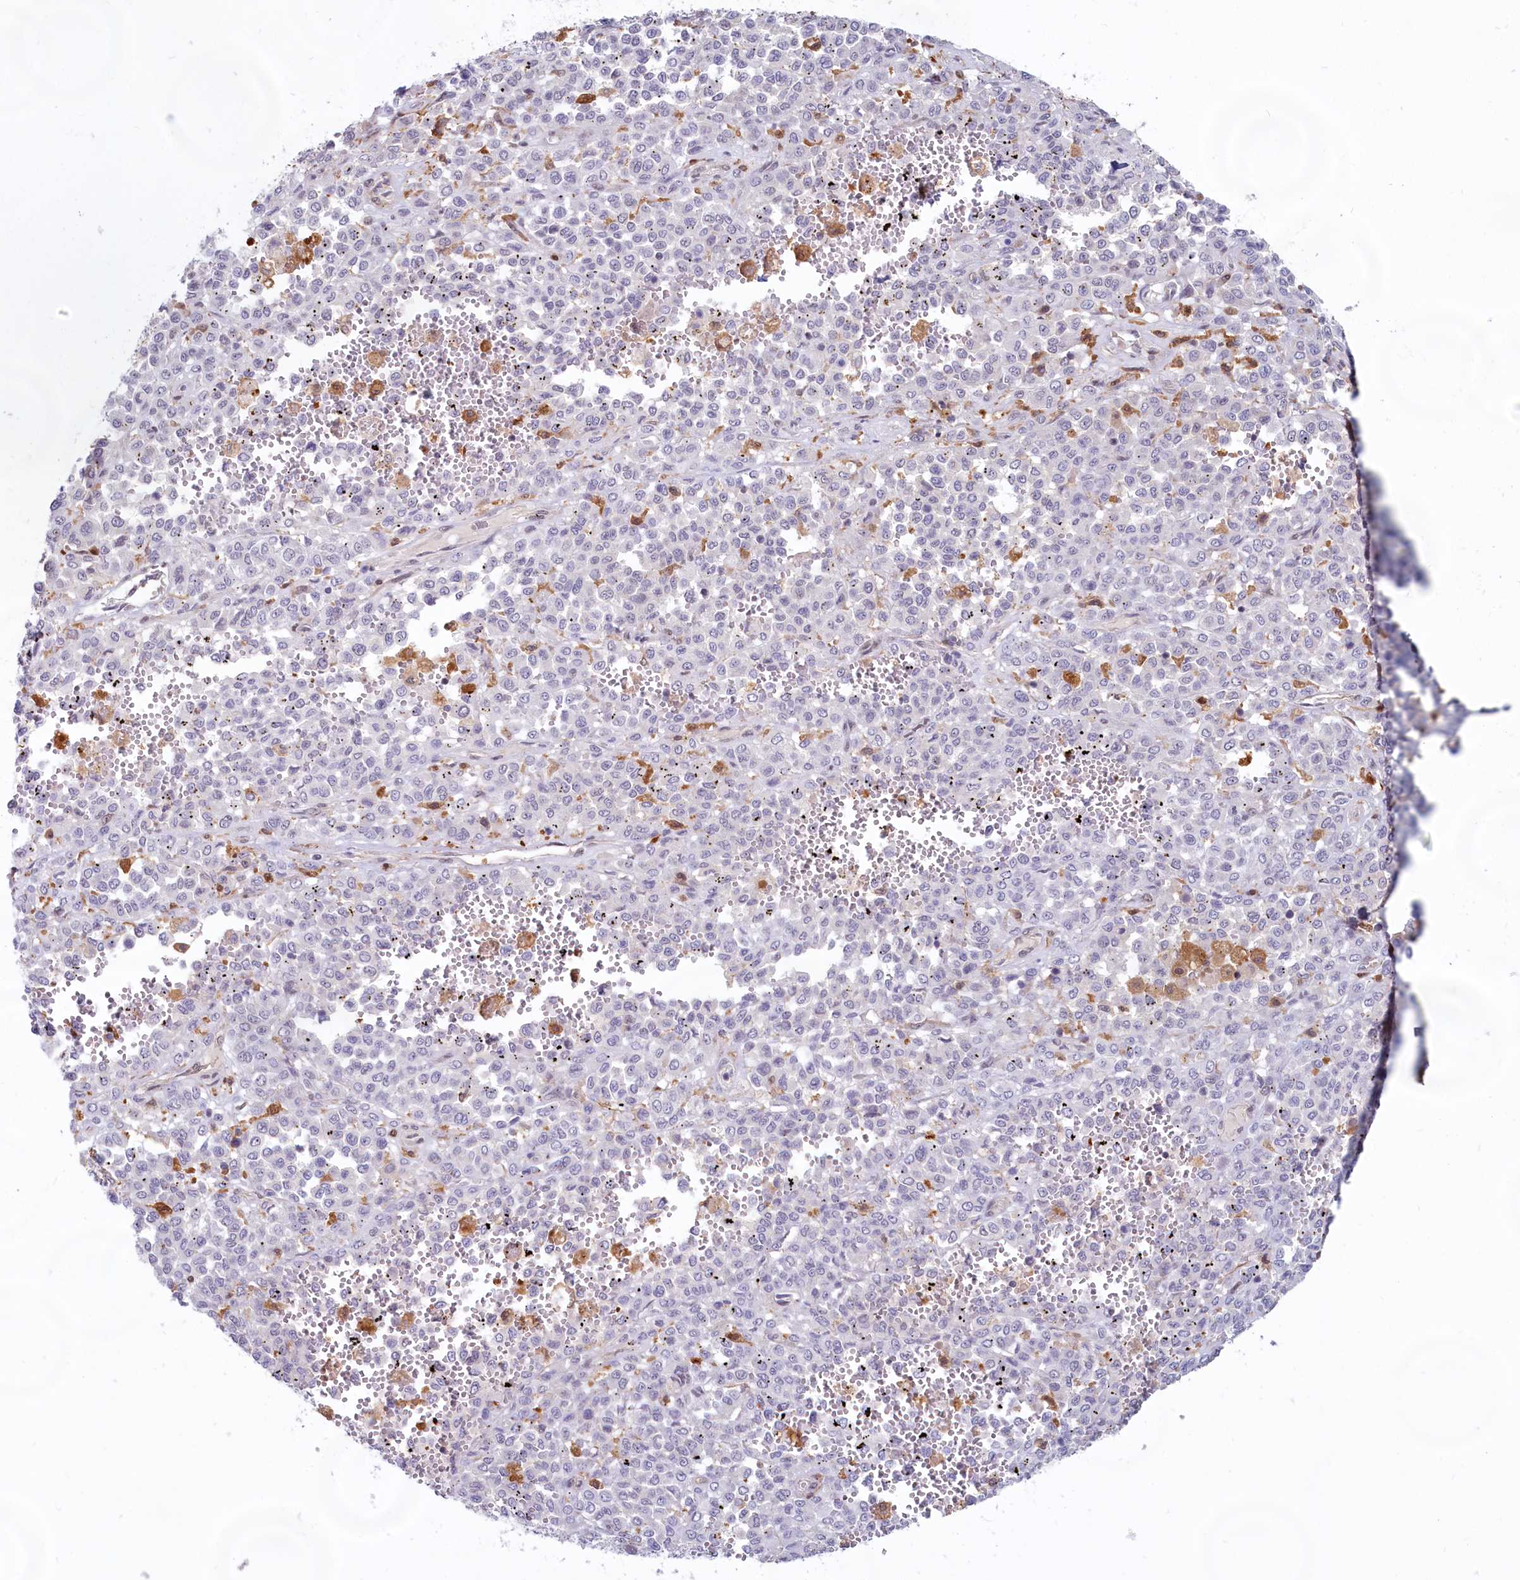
{"staining": {"intensity": "negative", "quantity": "none", "location": "none"}, "tissue": "melanoma", "cell_type": "Tumor cells", "image_type": "cancer", "snomed": [{"axis": "morphology", "description": "Malignant melanoma, Metastatic site"}, {"axis": "topography", "description": "Pancreas"}], "caption": "An immunohistochemistry (IHC) histopathology image of malignant melanoma (metastatic site) is shown. There is no staining in tumor cells of malignant melanoma (metastatic site).", "gene": "C1D", "patient": {"sex": "female", "age": 30}}